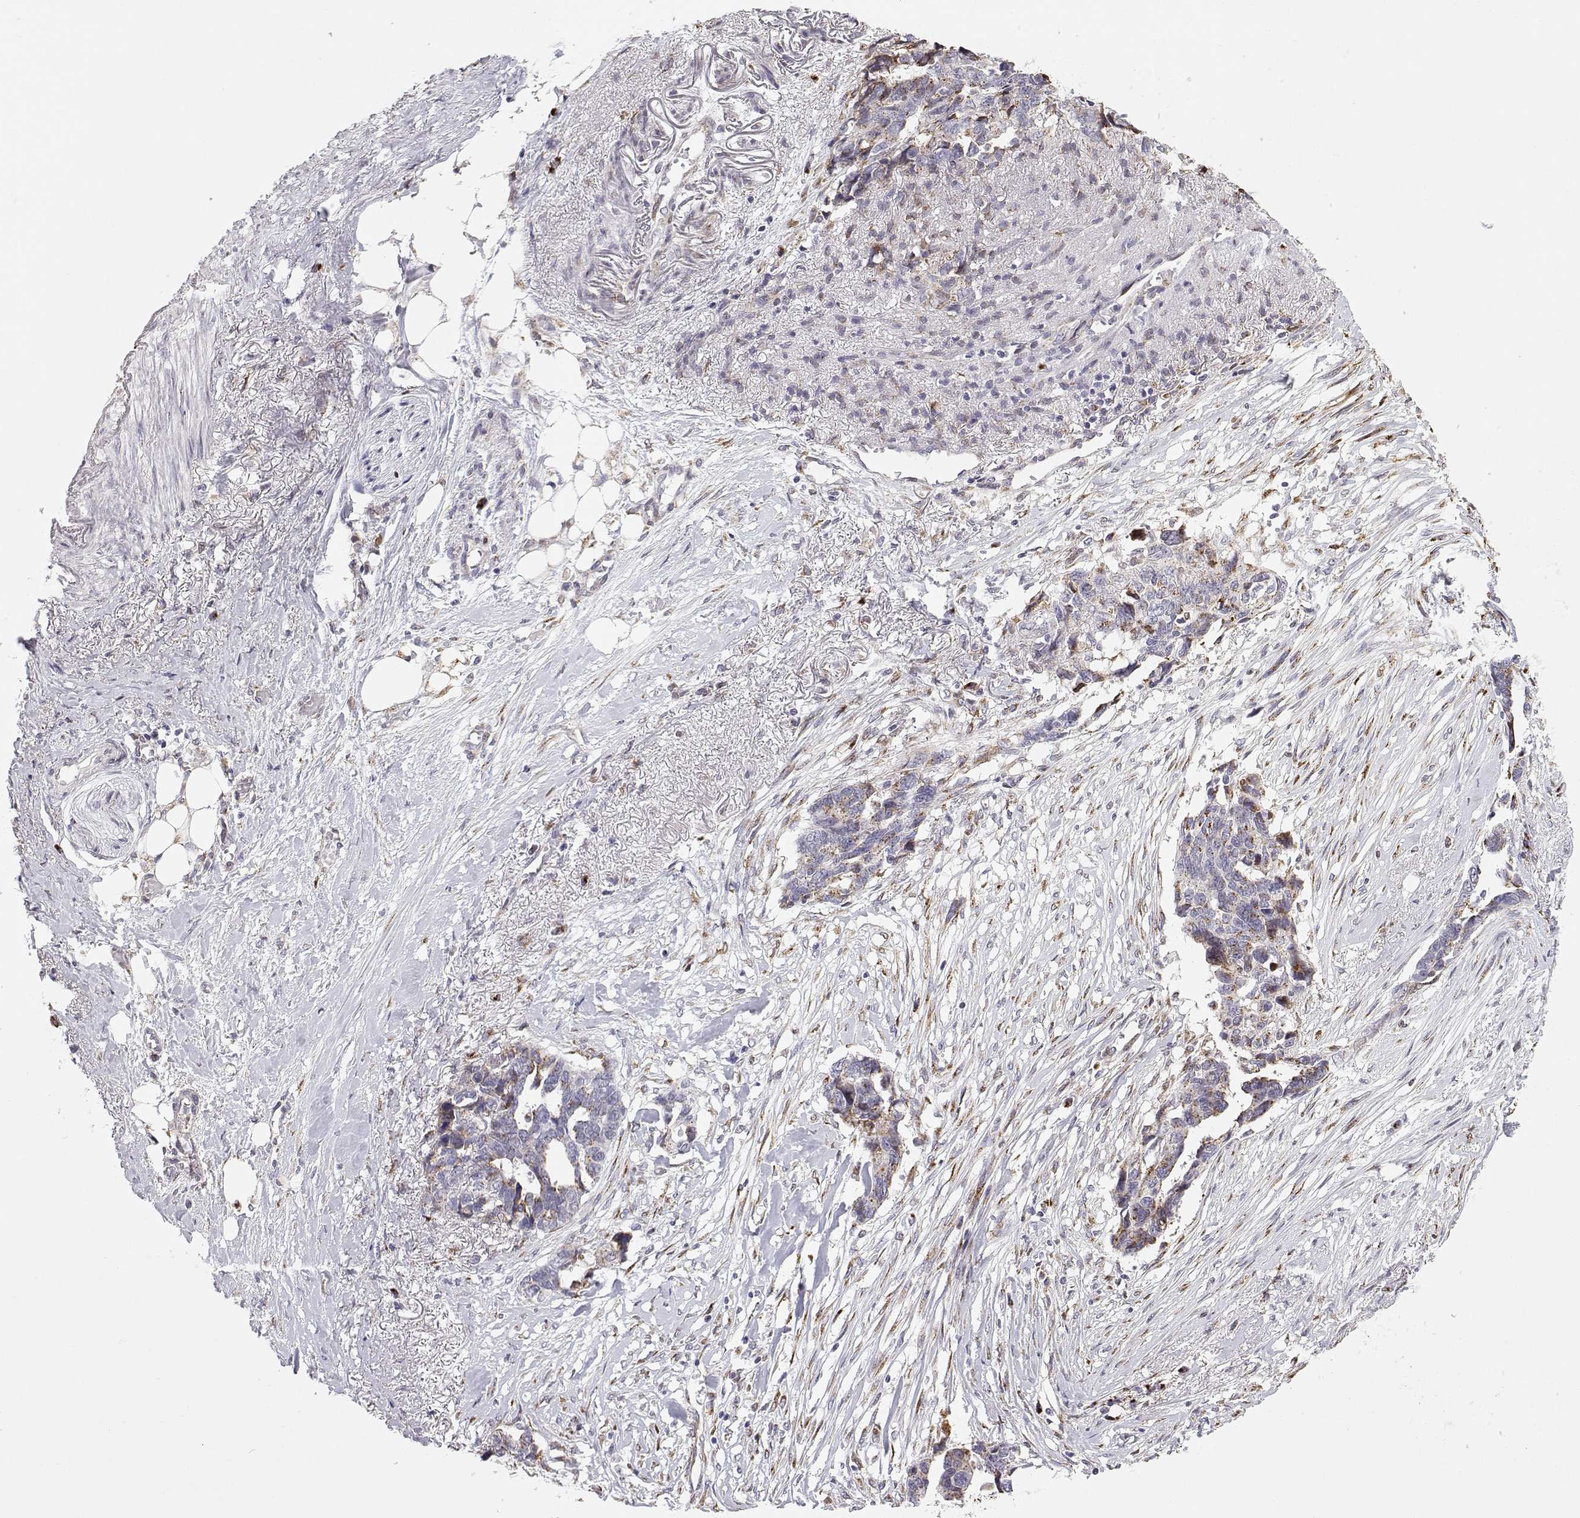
{"staining": {"intensity": "moderate", "quantity": "<25%", "location": "cytoplasmic/membranous"}, "tissue": "ovarian cancer", "cell_type": "Tumor cells", "image_type": "cancer", "snomed": [{"axis": "morphology", "description": "Cystadenocarcinoma, serous, NOS"}, {"axis": "topography", "description": "Ovary"}], "caption": "Ovarian cancer tissue reveals moderate cytoplasmic/membranous expression in approximately <25% of tumor cells", "gene": "STARD13", "patient": {"sex": "female", "age": 69}}